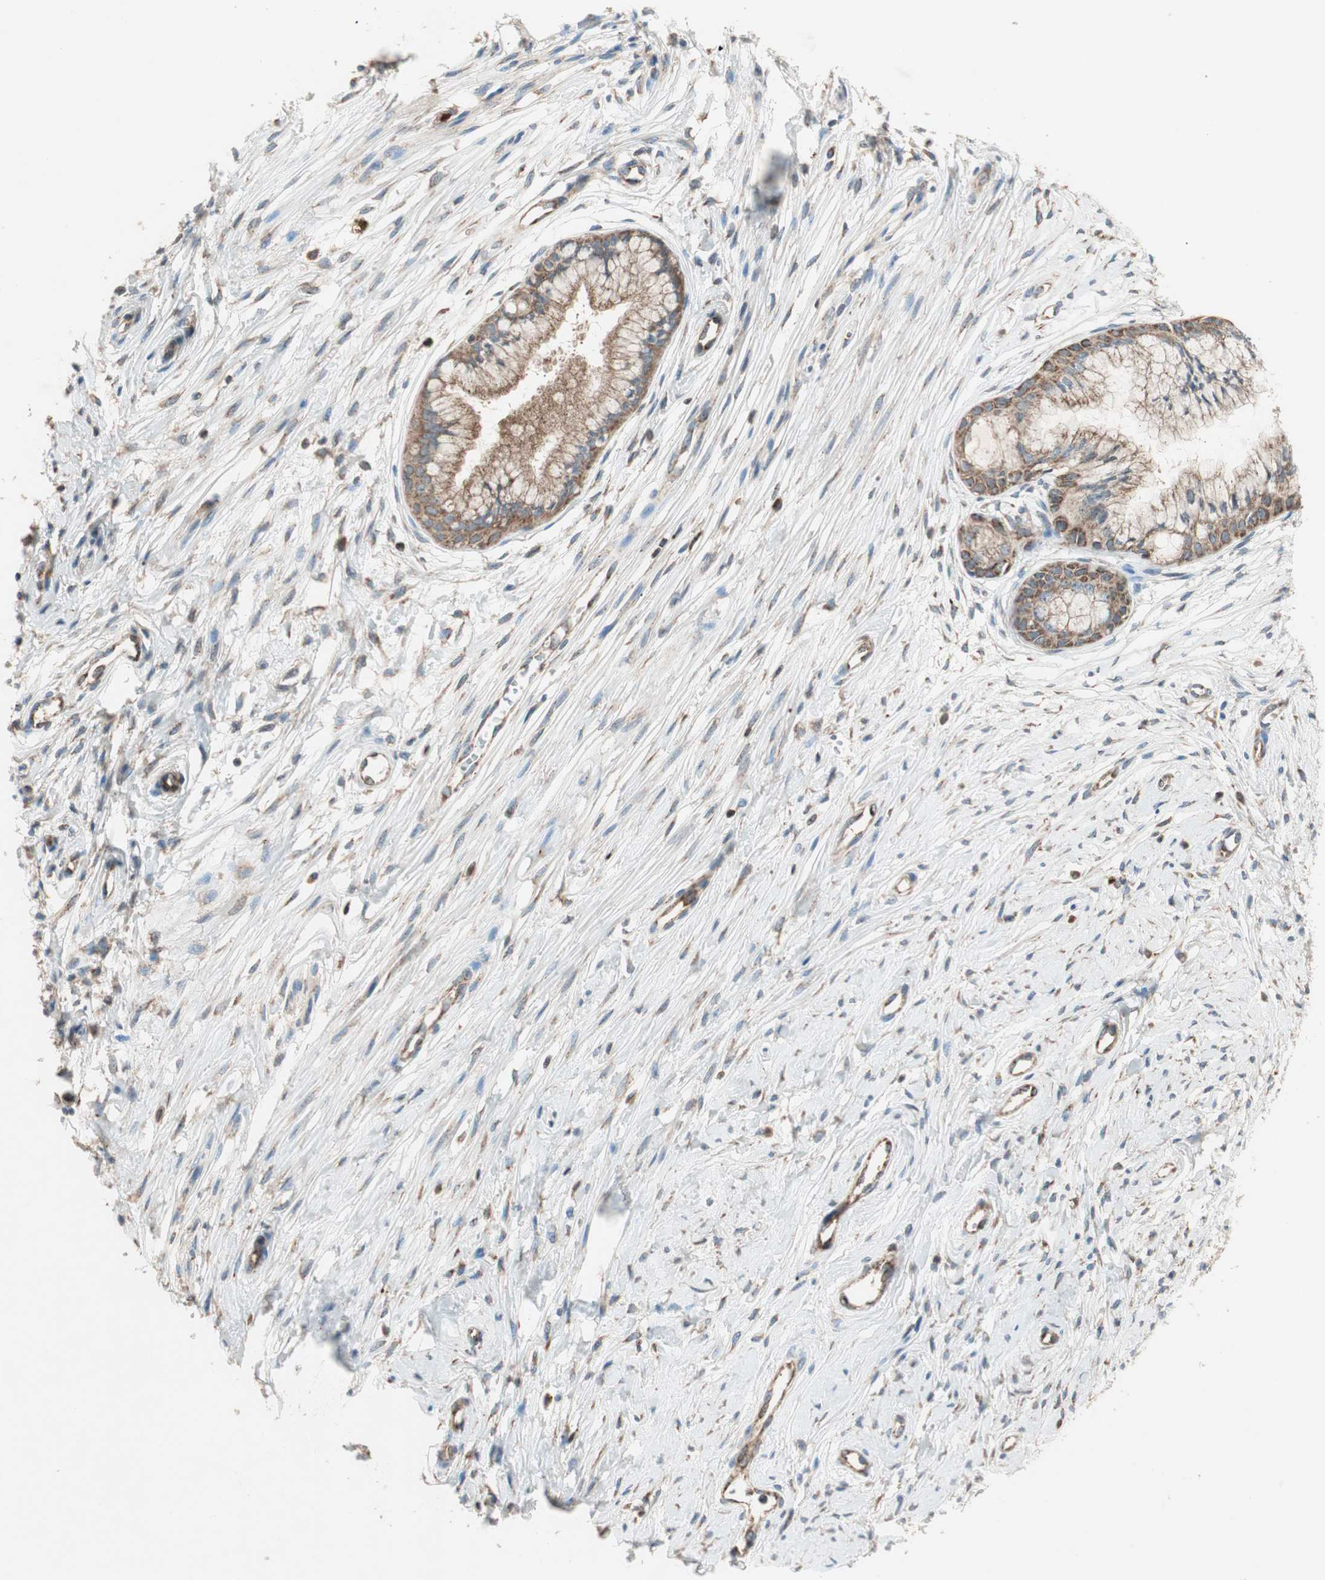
{"staining": {"intensity": "moderate", "quantity": ">75%", "location": "cytoplasmic/membranous"}, "tissue": "cervix", "cell_type": "Glandular cells", "image_type": "normal", "snomed": [{"axis": "morphology", "description": "Normal tissue, NOS"}, {"axis": "topography", "description": "Cervix"}], "caption": "A photomicrograph of cervix stained for a protein exhibits moderate cytoplasmic/membranous brown staining in glandular cells.", "gene": "CHADL", "patient": {"sex": "female", "age": 39}}